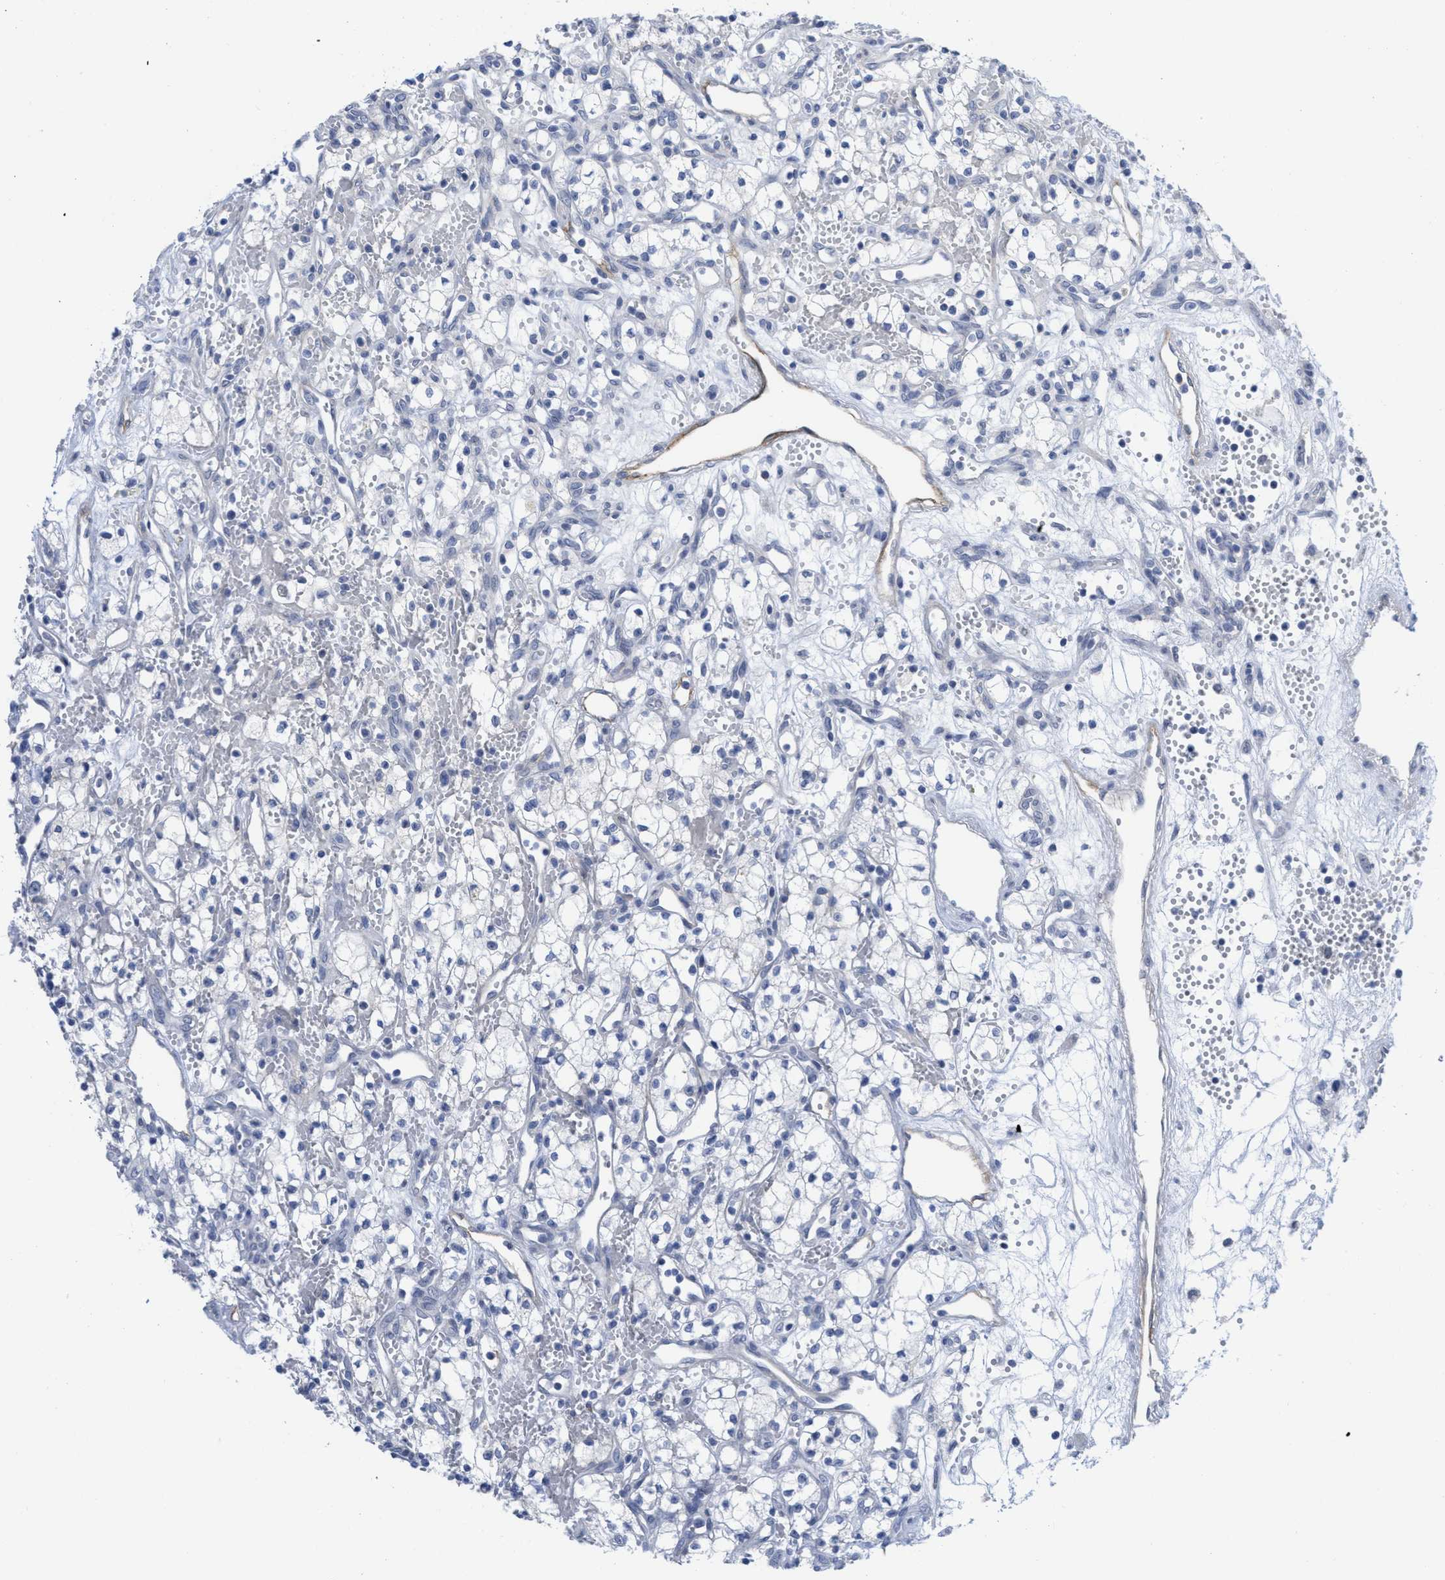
{"staining": {"intensity": "negative", "quantity": "none", "location": "none"}, "tissue": "renal cancer", "cell_type": "Tumor cells", "image_type": "cancer", "snomed": [{"axis": "morphology", "description": "Adenocarcinoma, NOS"}, {"axis": "topography", "description": "Kidney"}], "caption": "Tumor cells are negative for protein expression in human adenocarcinoma (renal). (Stains: DAB immunohistochemistry with hematoxylin counter stain, Microscopy: brightfield microscopy at high magnification).", "gene": "ACKR1", "patient": {"sex": "male", "age": 59}}